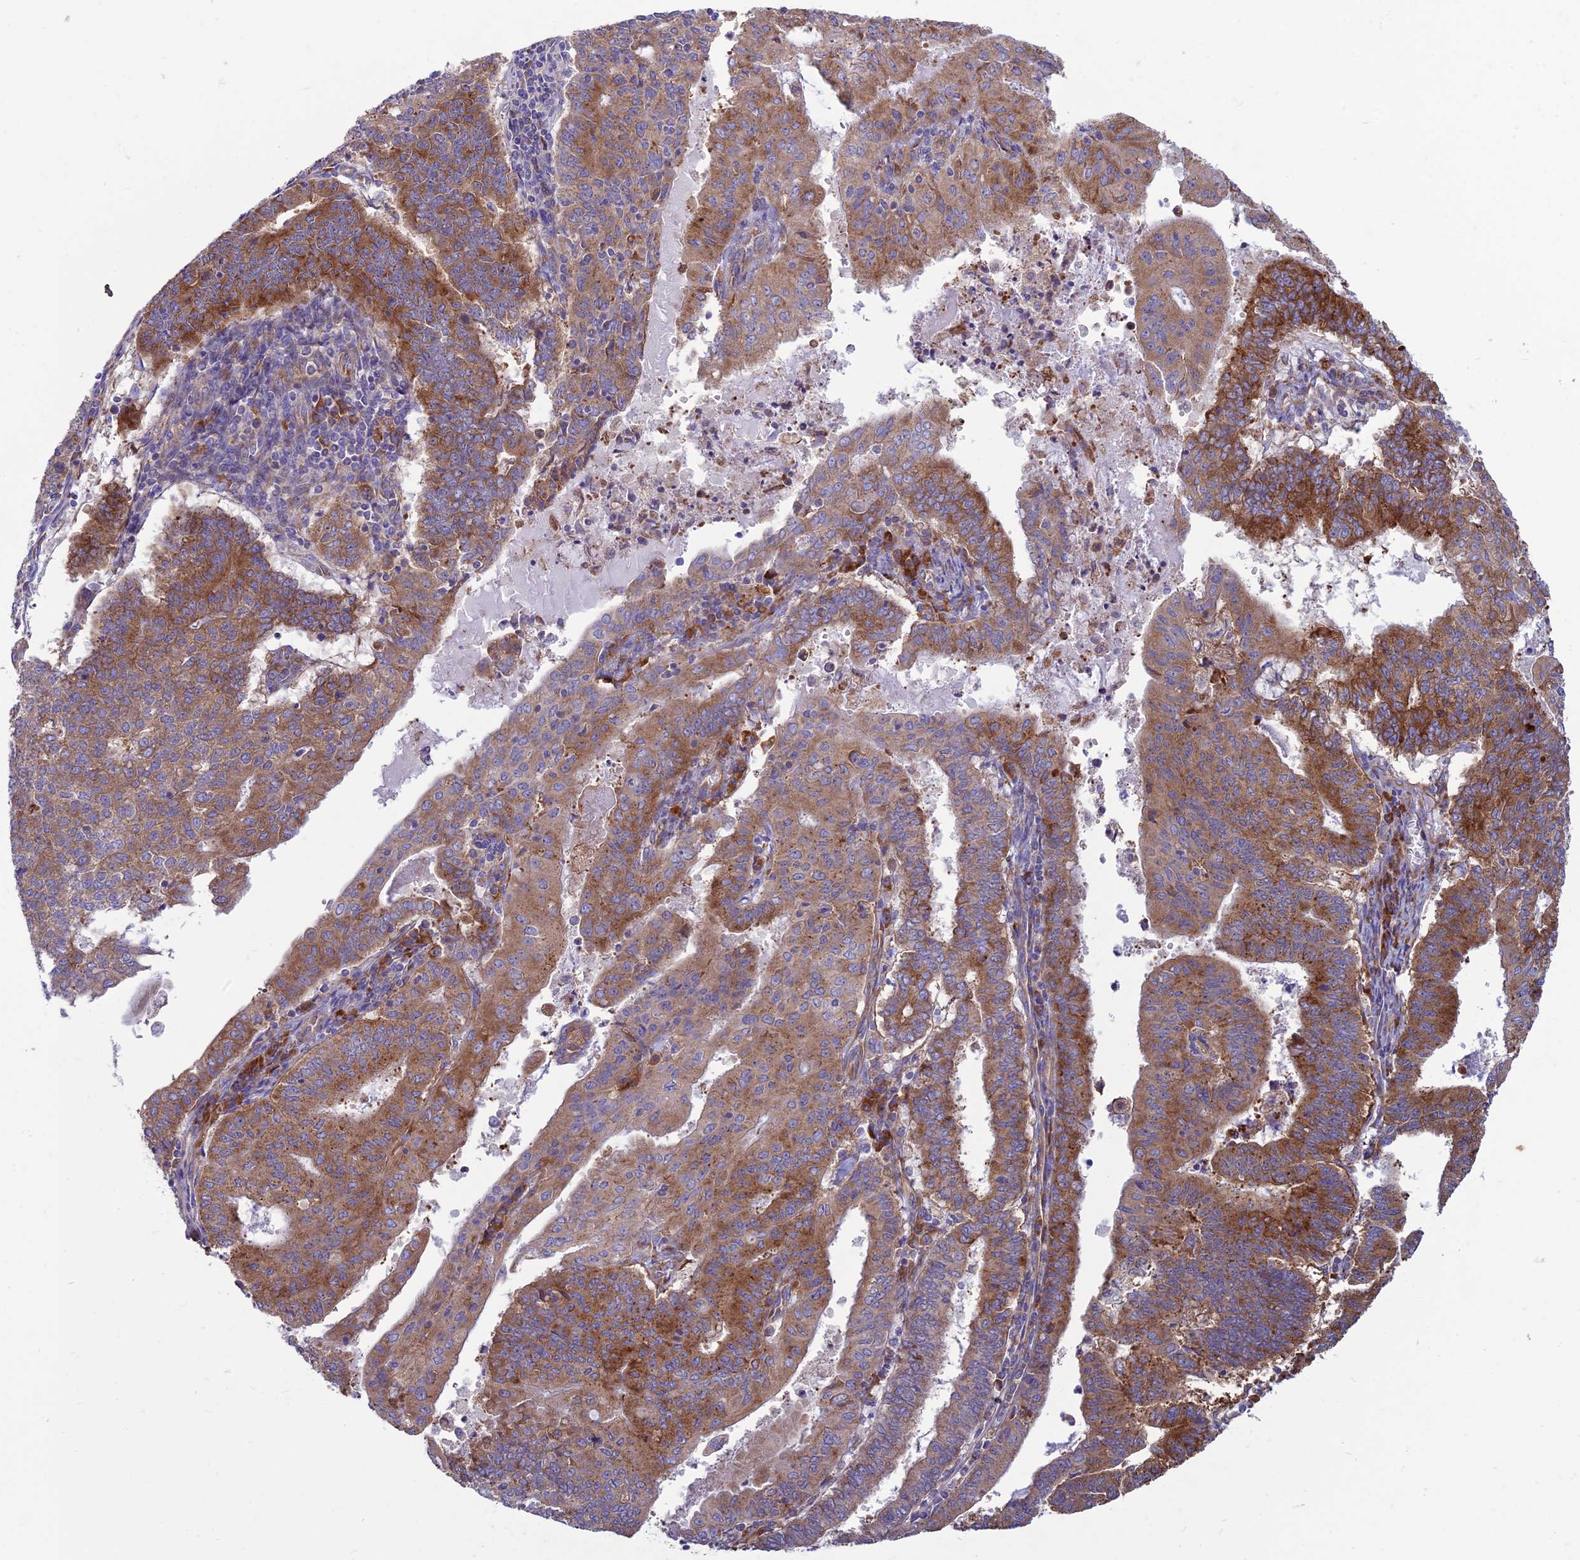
{"staining": {"intensity": "moderate", "quantity": ">75%", "location": "cytoplasmic/membranous"}, "tissue": "endometrial cancer", "cell_type": "Tumor cells", "image_type": "cancer", "snomed": [{"axis": "morphology", "description": "Adenocarcinoma, NOS"}, {"axis": "topography", "description": "Endometrium"}], "caption": "Adenocarcinoma (endometrial) was stained to show a protein in brown. There is medium levels of moderate cytoplasmic/membranous expression in about >75% of tumor cells.", "gene": "RPL17-C18orf32", "patient": {"sex": "female", "age": 59}}